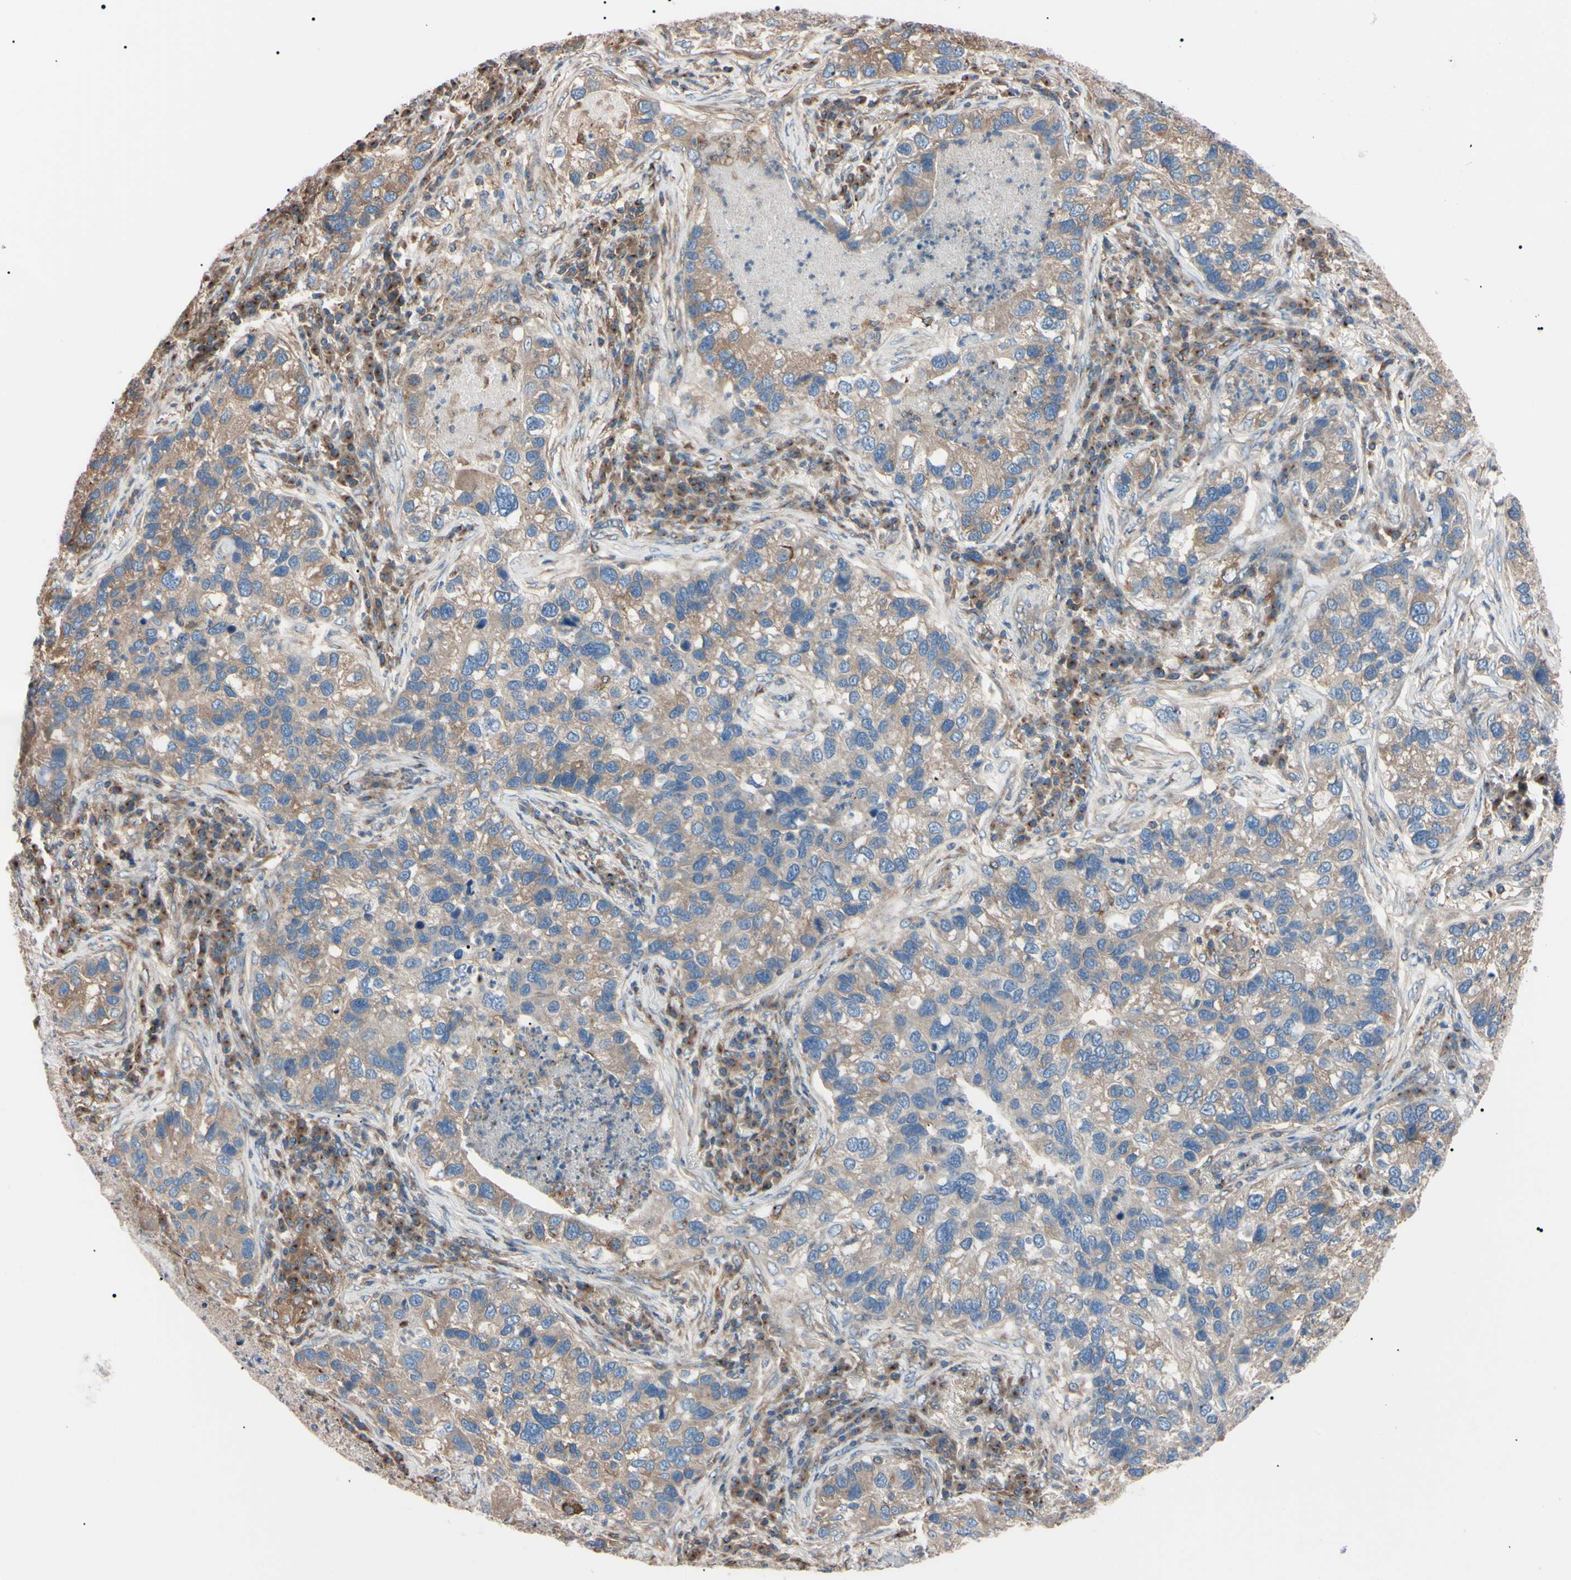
{"staining": {"intensity": "weak", "quantity": ">75%", "location": "cytoplasmic/membranous"}, "tissue": "lung cancer", "cell_type": "Tumor cells", "image_type": "cancer", "snomed": [{"axis": "morphology", "description": "Normal tissue, NOS"}, {"axis": "morphology", "description": "Adenocarcinoma, NOS"}, {"axis": "topography", "description": "Bronchus"}, {"axis": "topography", "description": "Lung"}], "caption": "An image of human lung cancer stained for a protein exhibits weak cytoplasmic/membranous brown staining in tumor cells.", "gene": "PRKACA", "patient": {"sex": "male", "age": 54}}